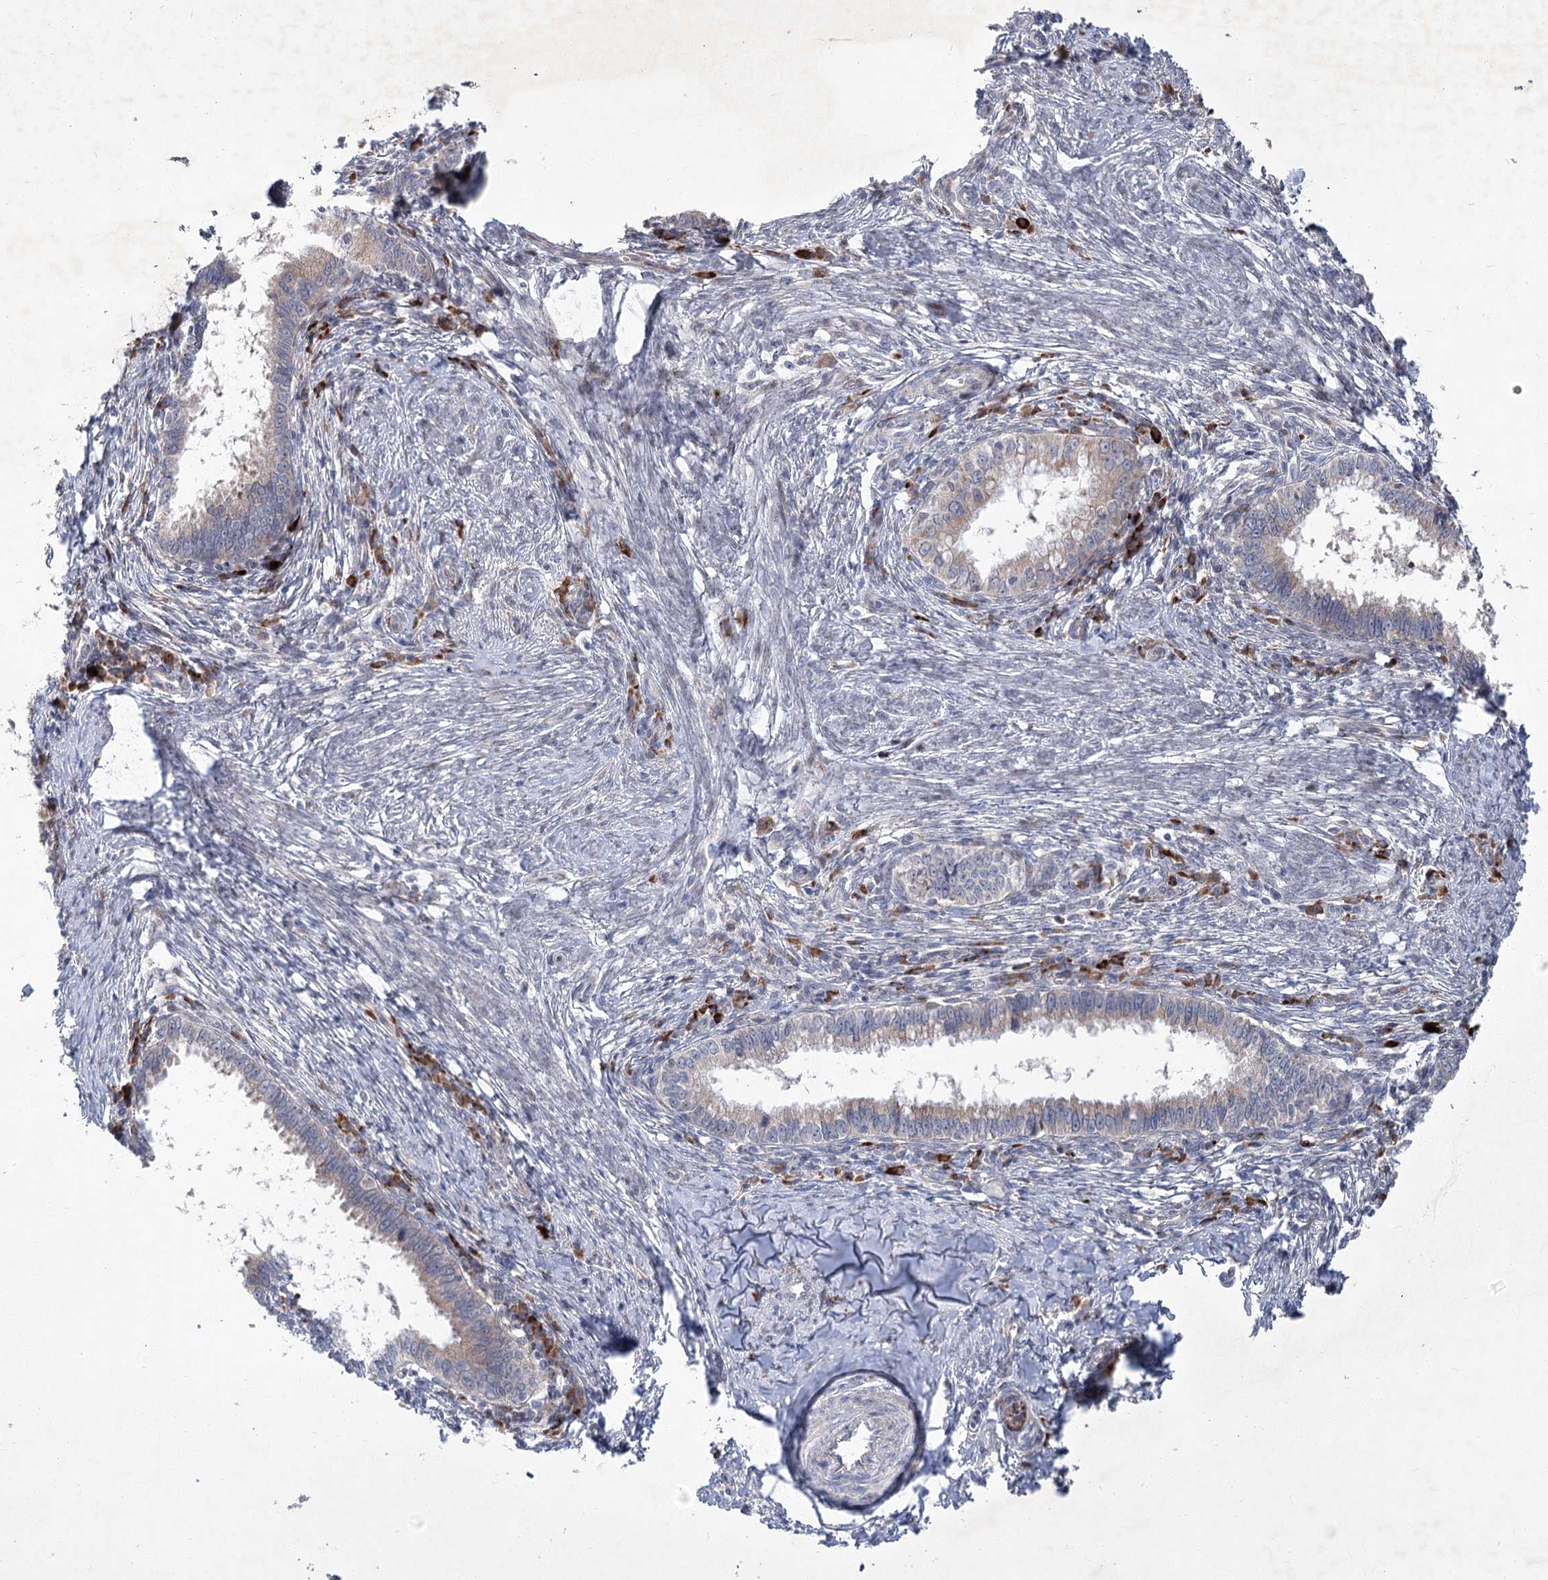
{"staining": {"intensity": "weak", "quantity": "<25%", "location": "cytoplasmic/membranous"}, "tissue": "cervical cancer", "cell_type": "Tumor cells", "image_type": "cancer", "snomed": [{"axis": "morphology", "description": "Adenocarcinoma, NOS"}, {"axis": "topography", "description": "Cervix"}], "caption": "A micrograph of human cervical cancer is negative for staining in tumor cells.", "gene": "GCNT4", "patient": {"sex": "female", "age": 36}}